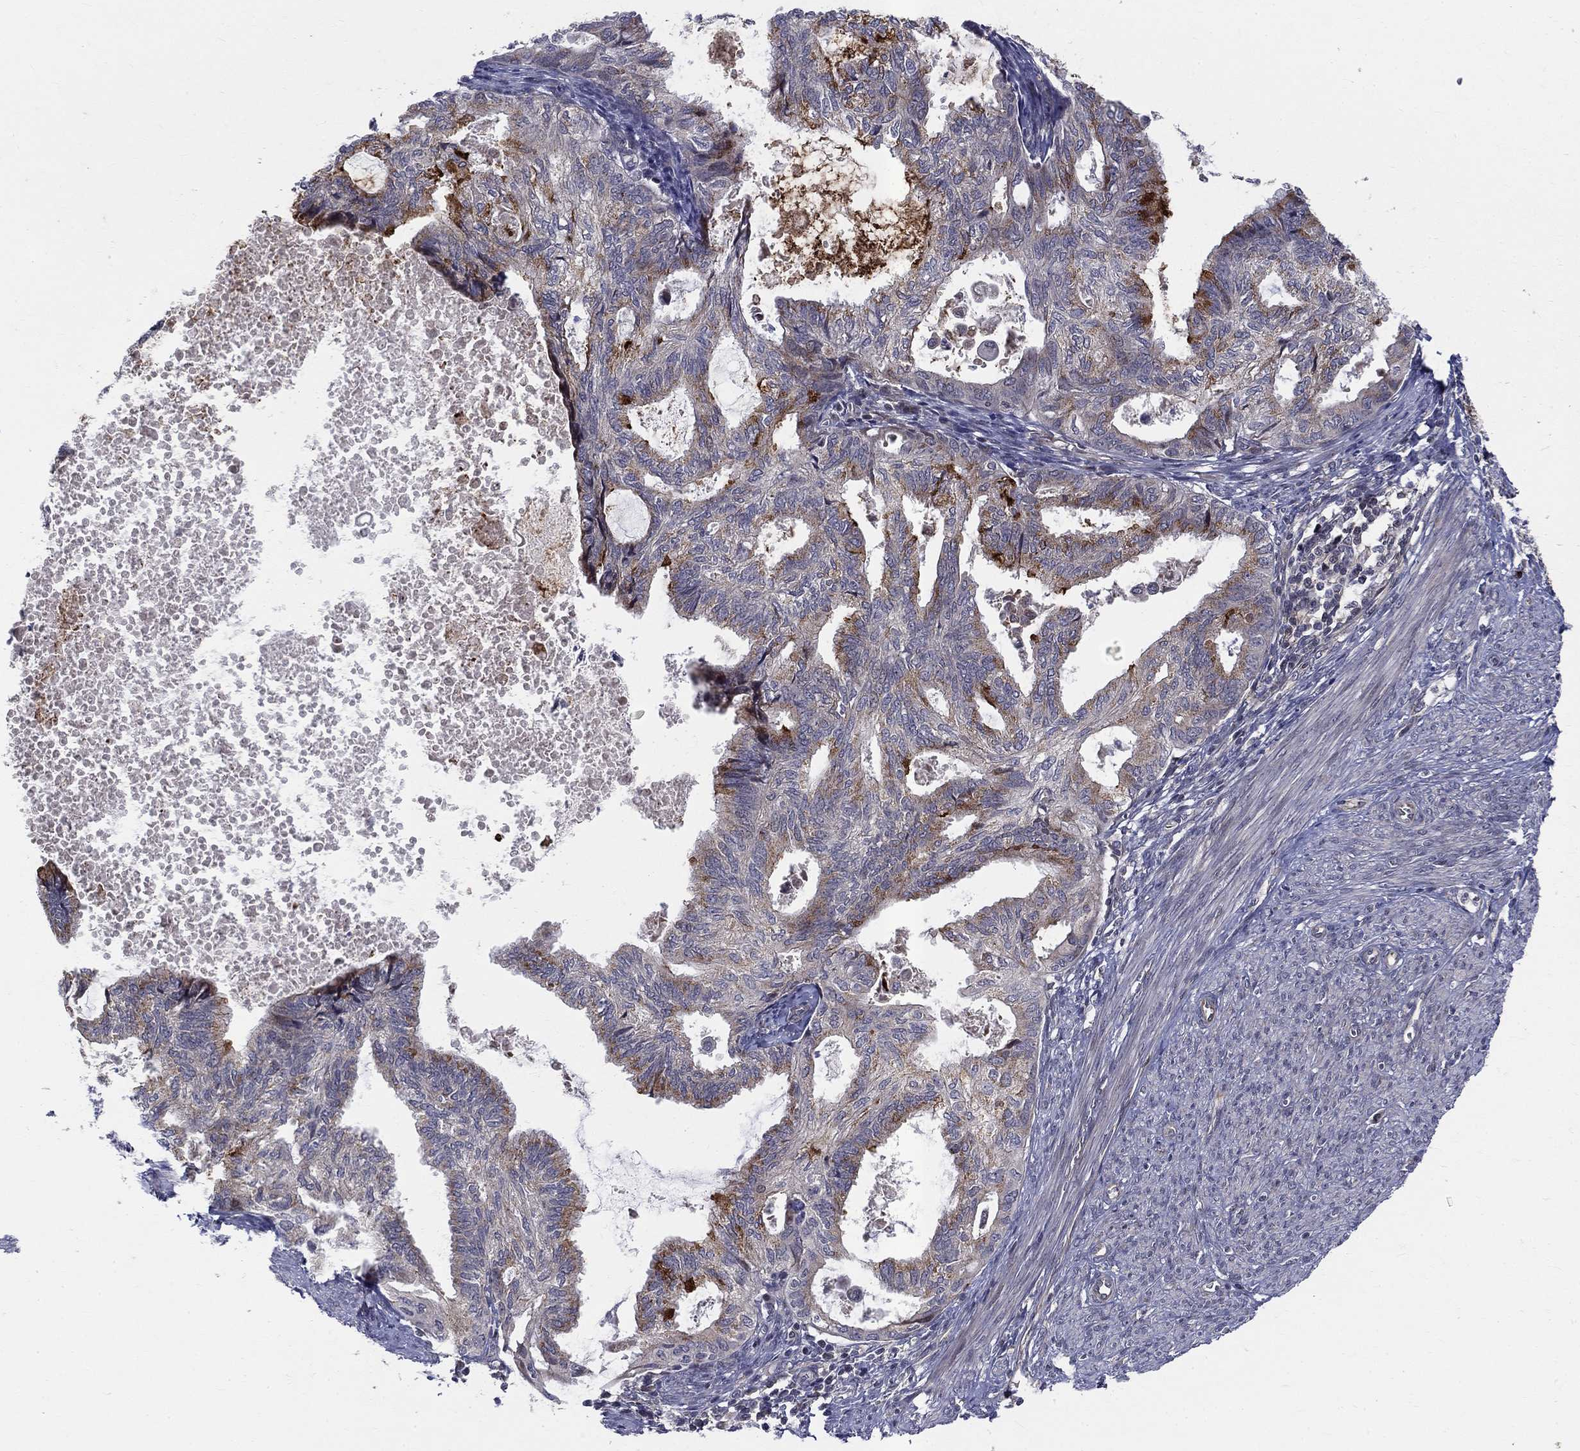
{"staining": {"intensity": "strong", "quantity": "<25%", "location": "cytoplasmic/membranous"}, "tissue": "endometrial cancer", "cell_type": "Tumor cells", "image_type": "cancer", "snomed": [{"axis": "morphology", "description": "Adenocarcinoma, NOS"}, {"axis": "topography", "description": "Endometrium"}], "caption": "A brown stain shows strong cytoplasmic/membranous positivity of a protein in endometrial cancer tumor cells. (DAB (3,3'-diaminobenzidine) = brown stain, brightfield microscopy at high magnification).", "gene": "WDR19", "patient": {"sex": "female", "age": 86}}